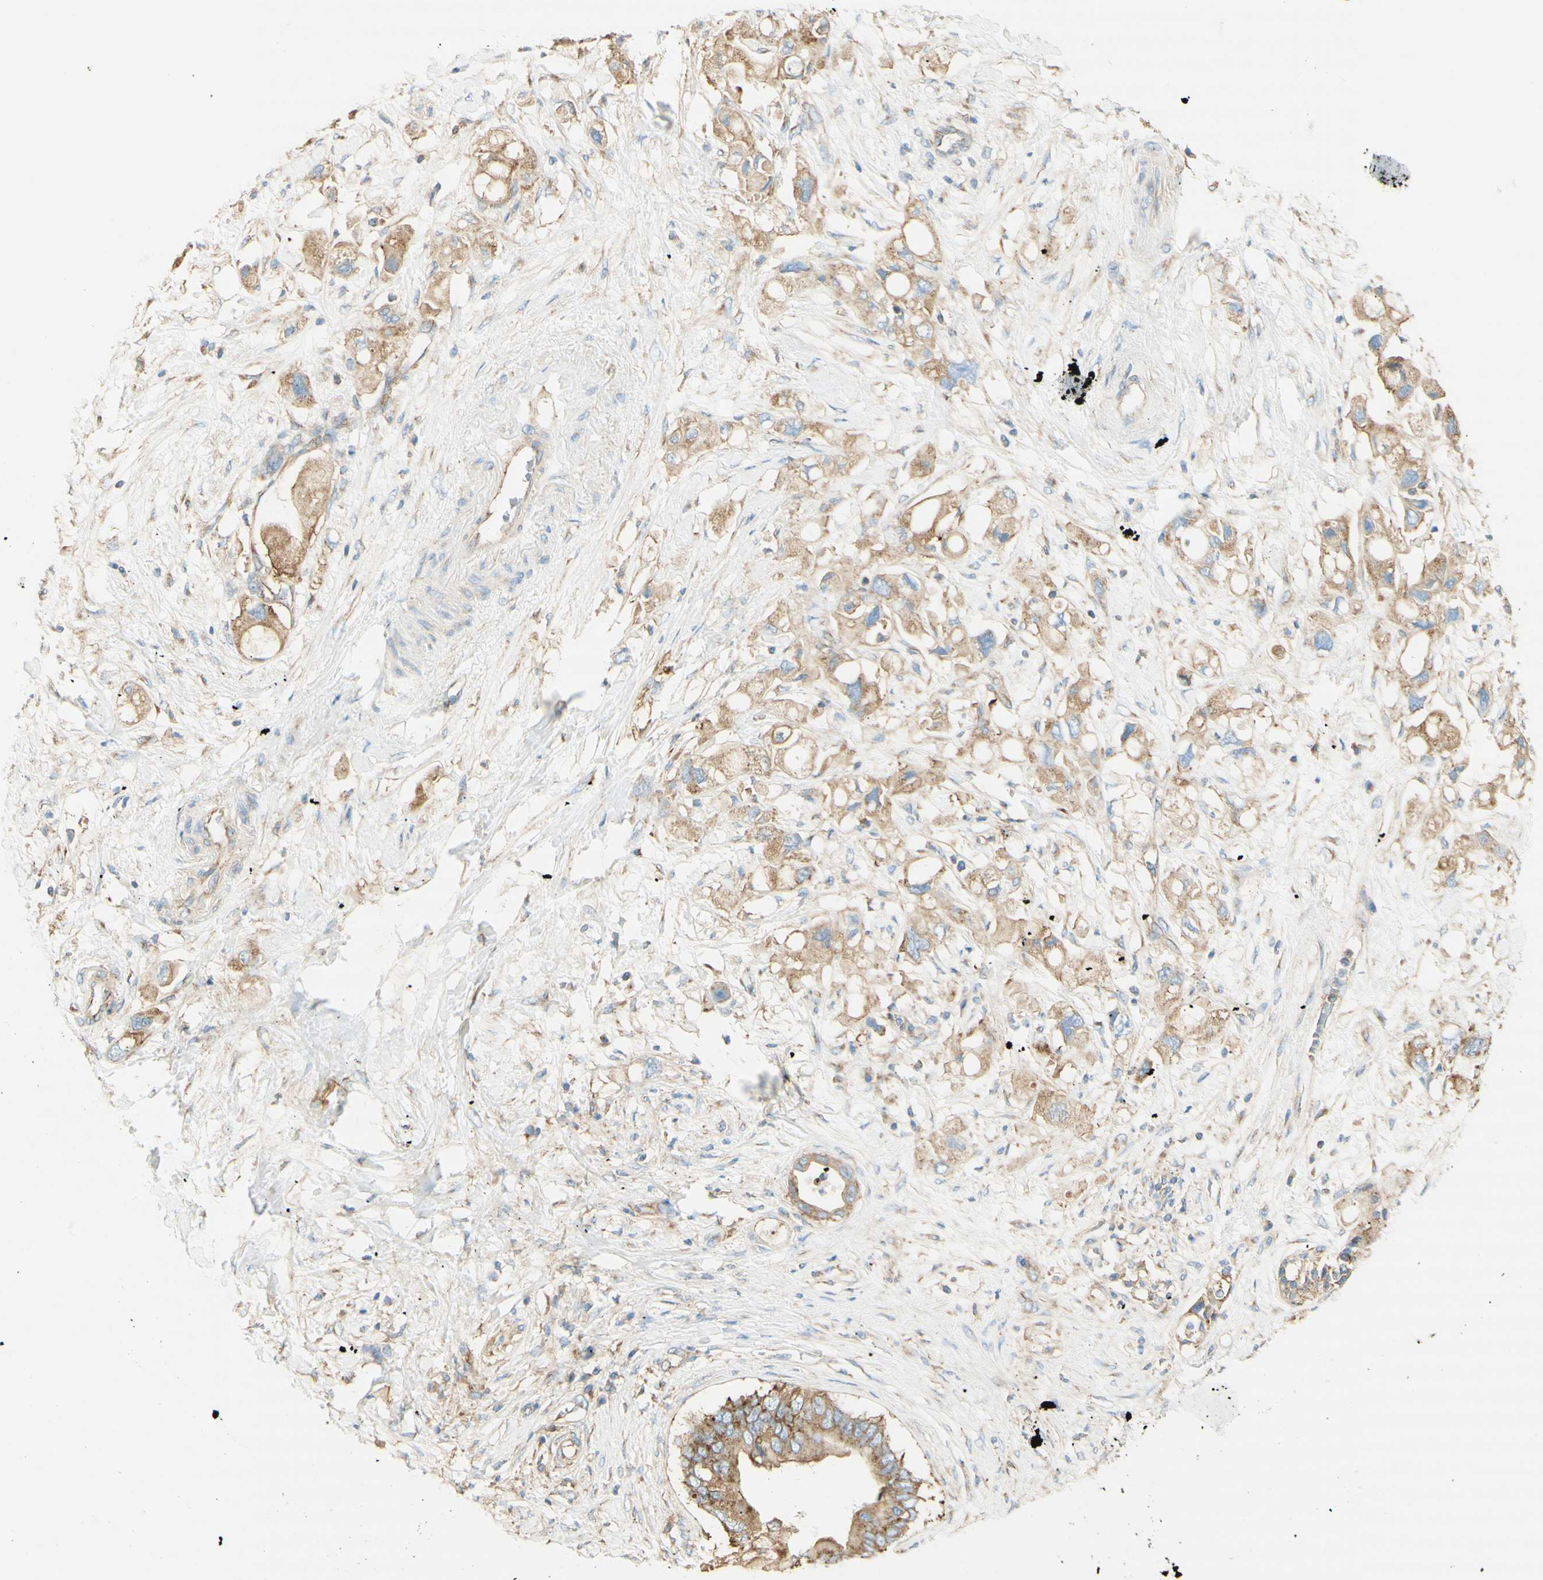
{"staining": {"intensity": "moderate", "quantity": "25%-75%", "location": "cytoplasmic/membranous"}, "tissue": "pancreatic cancer", "cell_type": "Tumor cells", "image_type": "cancer", "snomed": [{"axis": "morphology", "description": "Adenocarcinoma, NOS"}, {"axis": "topography", "description": "Pancreas"}], "caption": "Protein positivity by immunohistochemistry displays moderate cytoplasmic/membranous staining in about 25%-75% of tumor cells in pancreatic adenocarcinoma. The protein is shown in brown color, while the nuclei are stained blue.", "gene": "CLTC", "patient": {"sex": "female", "age": 56}}